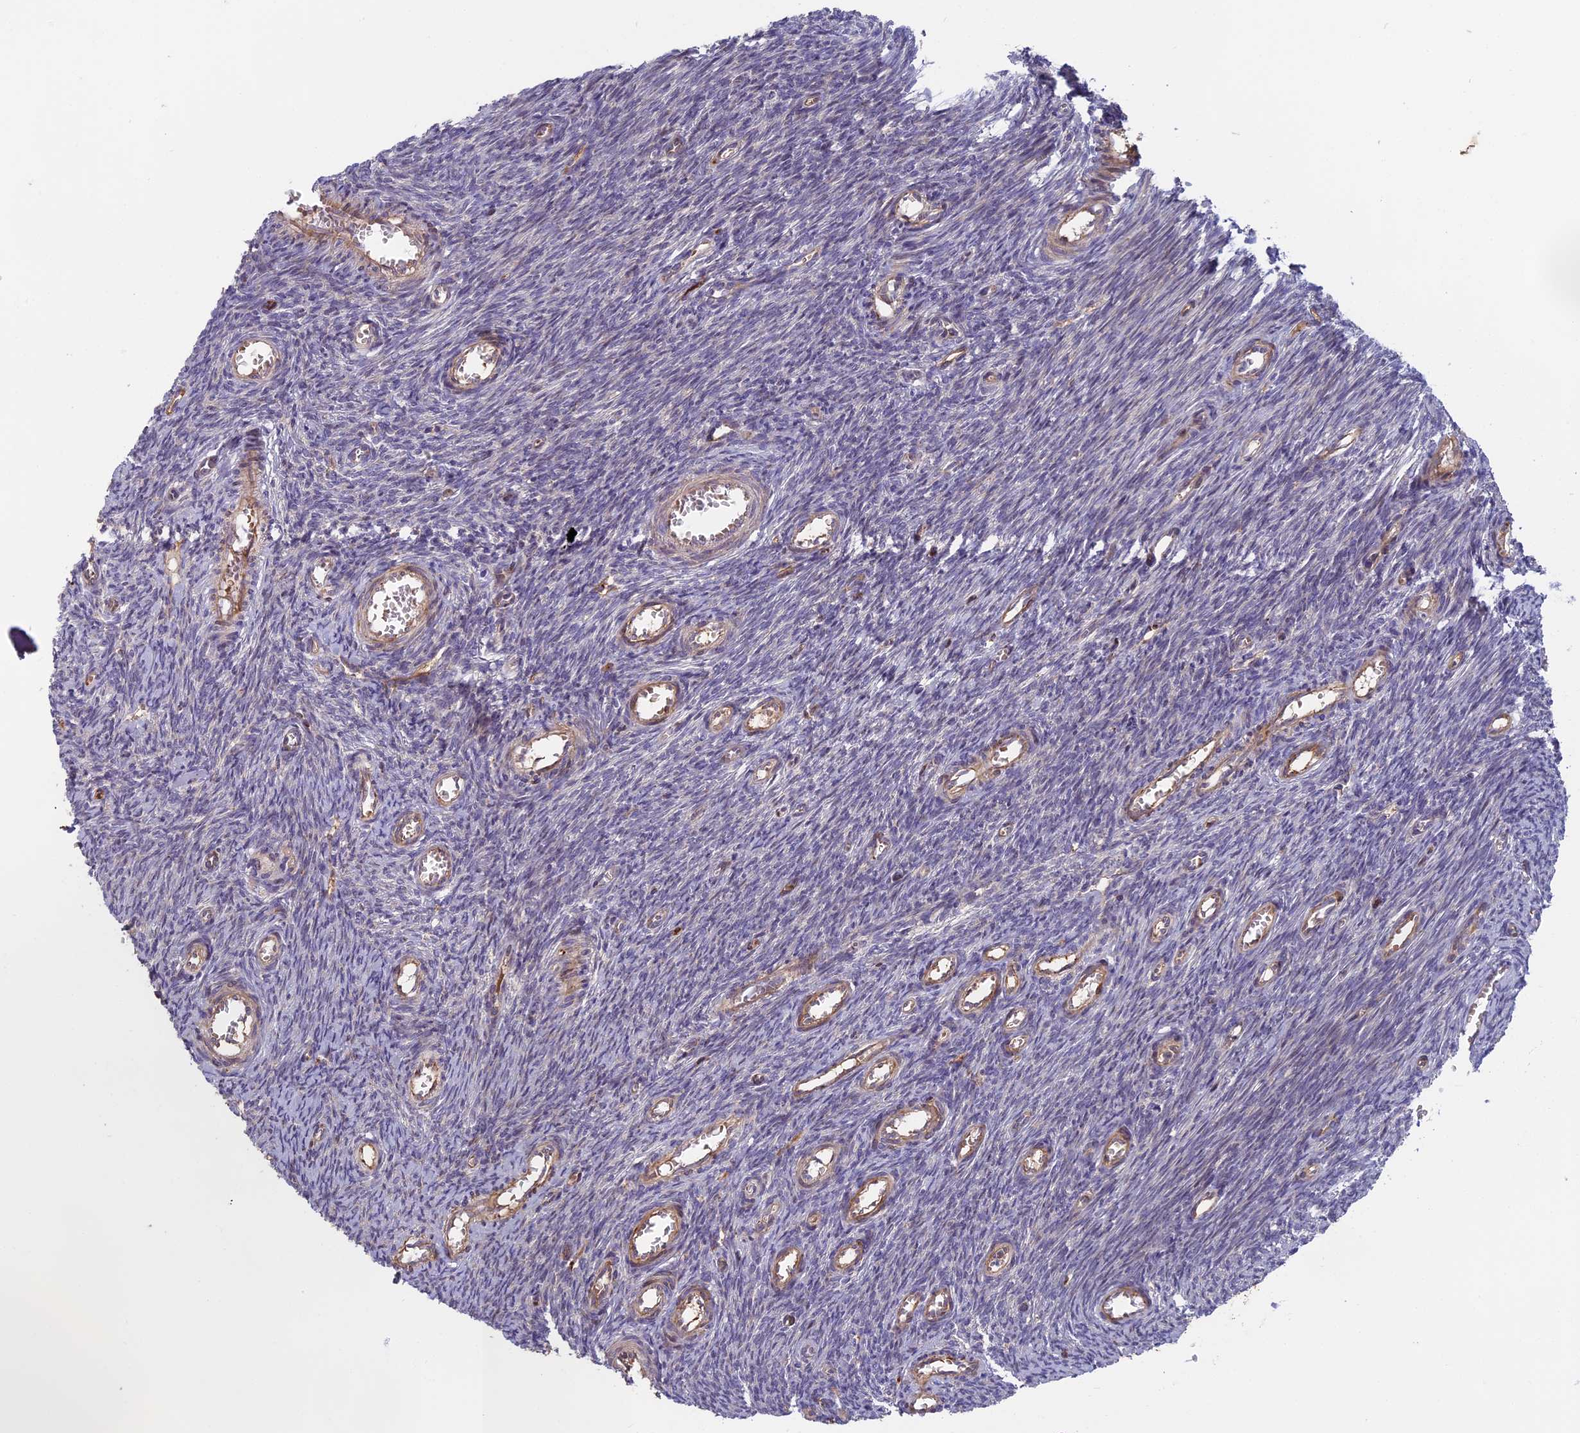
{"staining": {"intensity": "weak", "quantity": ">75%", "location": "cytoplasmic/membranous"}, "tissue": "ovary", "cell_type": "Follicle cells", "image_type": "normal", "snomed": [{"axis": "morphology", "description": "Normal tissue, NOS"}, {"axis": "topography", "description": "Ovary"}], "caption": "High-magnification brightfield microscopy of benign ovary stained with DAB (3,3'-diaminobenzidine) (brown) and counterstained with hematoxylin (blue). follicle cells exhibit weak cytoplasmic/membranous staining is identified in about>75% of cells.", "gene": "EDAR", "patient": {"sex": "female", "age": 44}}